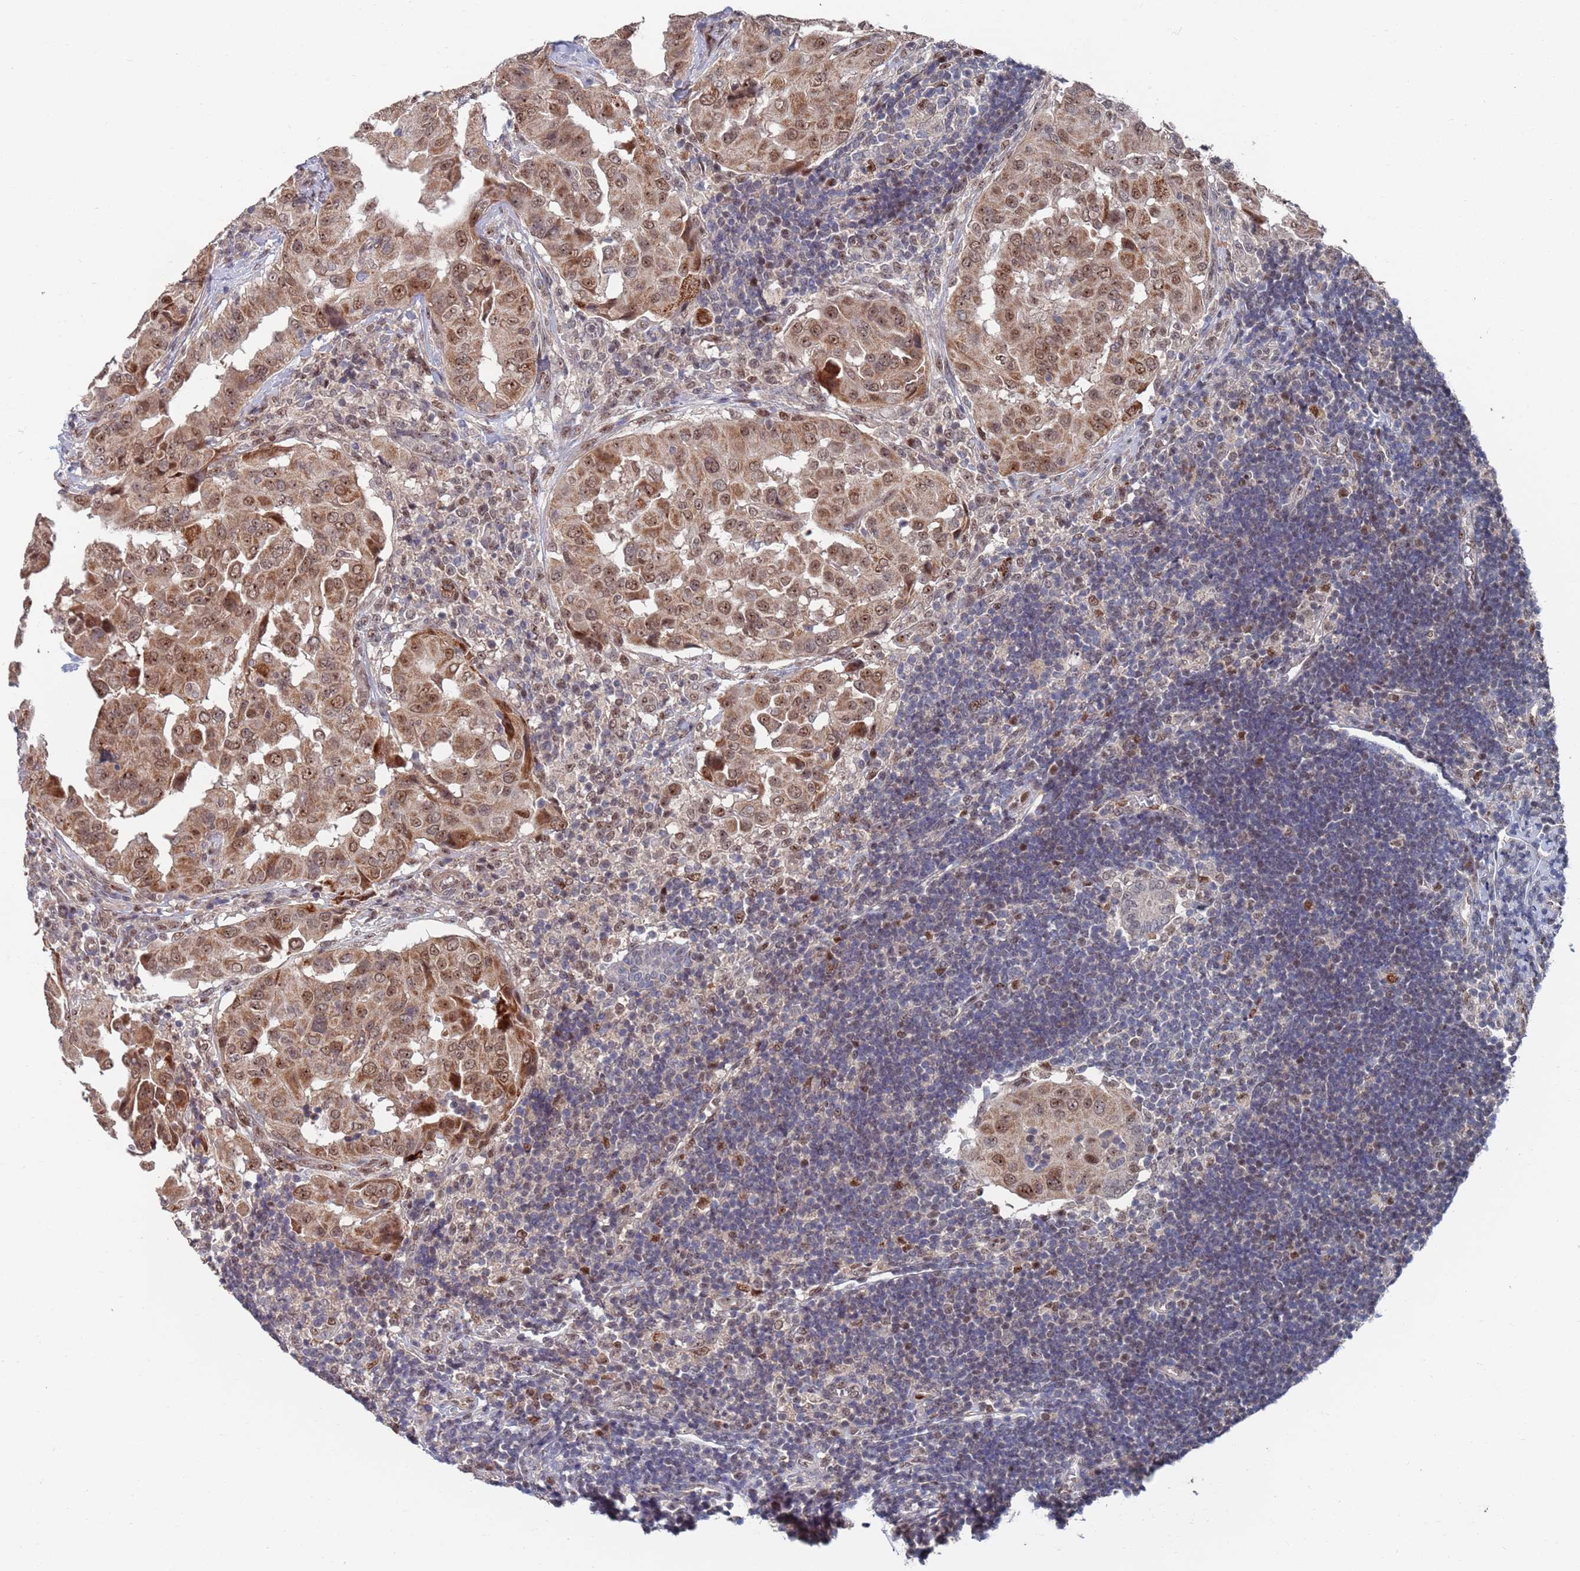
{"staining": {"intensity": "moderate", "quantity": ">75%", "location": "cytoplasmic/membranous,nuclear"}, "tissue": "thyroid cancer", "cell_type": "Tumor cells", "image_type": "cancer", "snomed": [{"axis": "morphology", "description": "Papillary adenocarcinoma, NOS"}, {"axis": "topography", "description": "Thyroid gland"}], "caption": "A histopathology image of thyroid papillary adenocarcinoma stained for a protein reveals moderate cytoplasmic/membranous and nuclear brown staining in tumor cells.", "gene": "RPP25", "patient": {"sex": "male", "age": 33}}